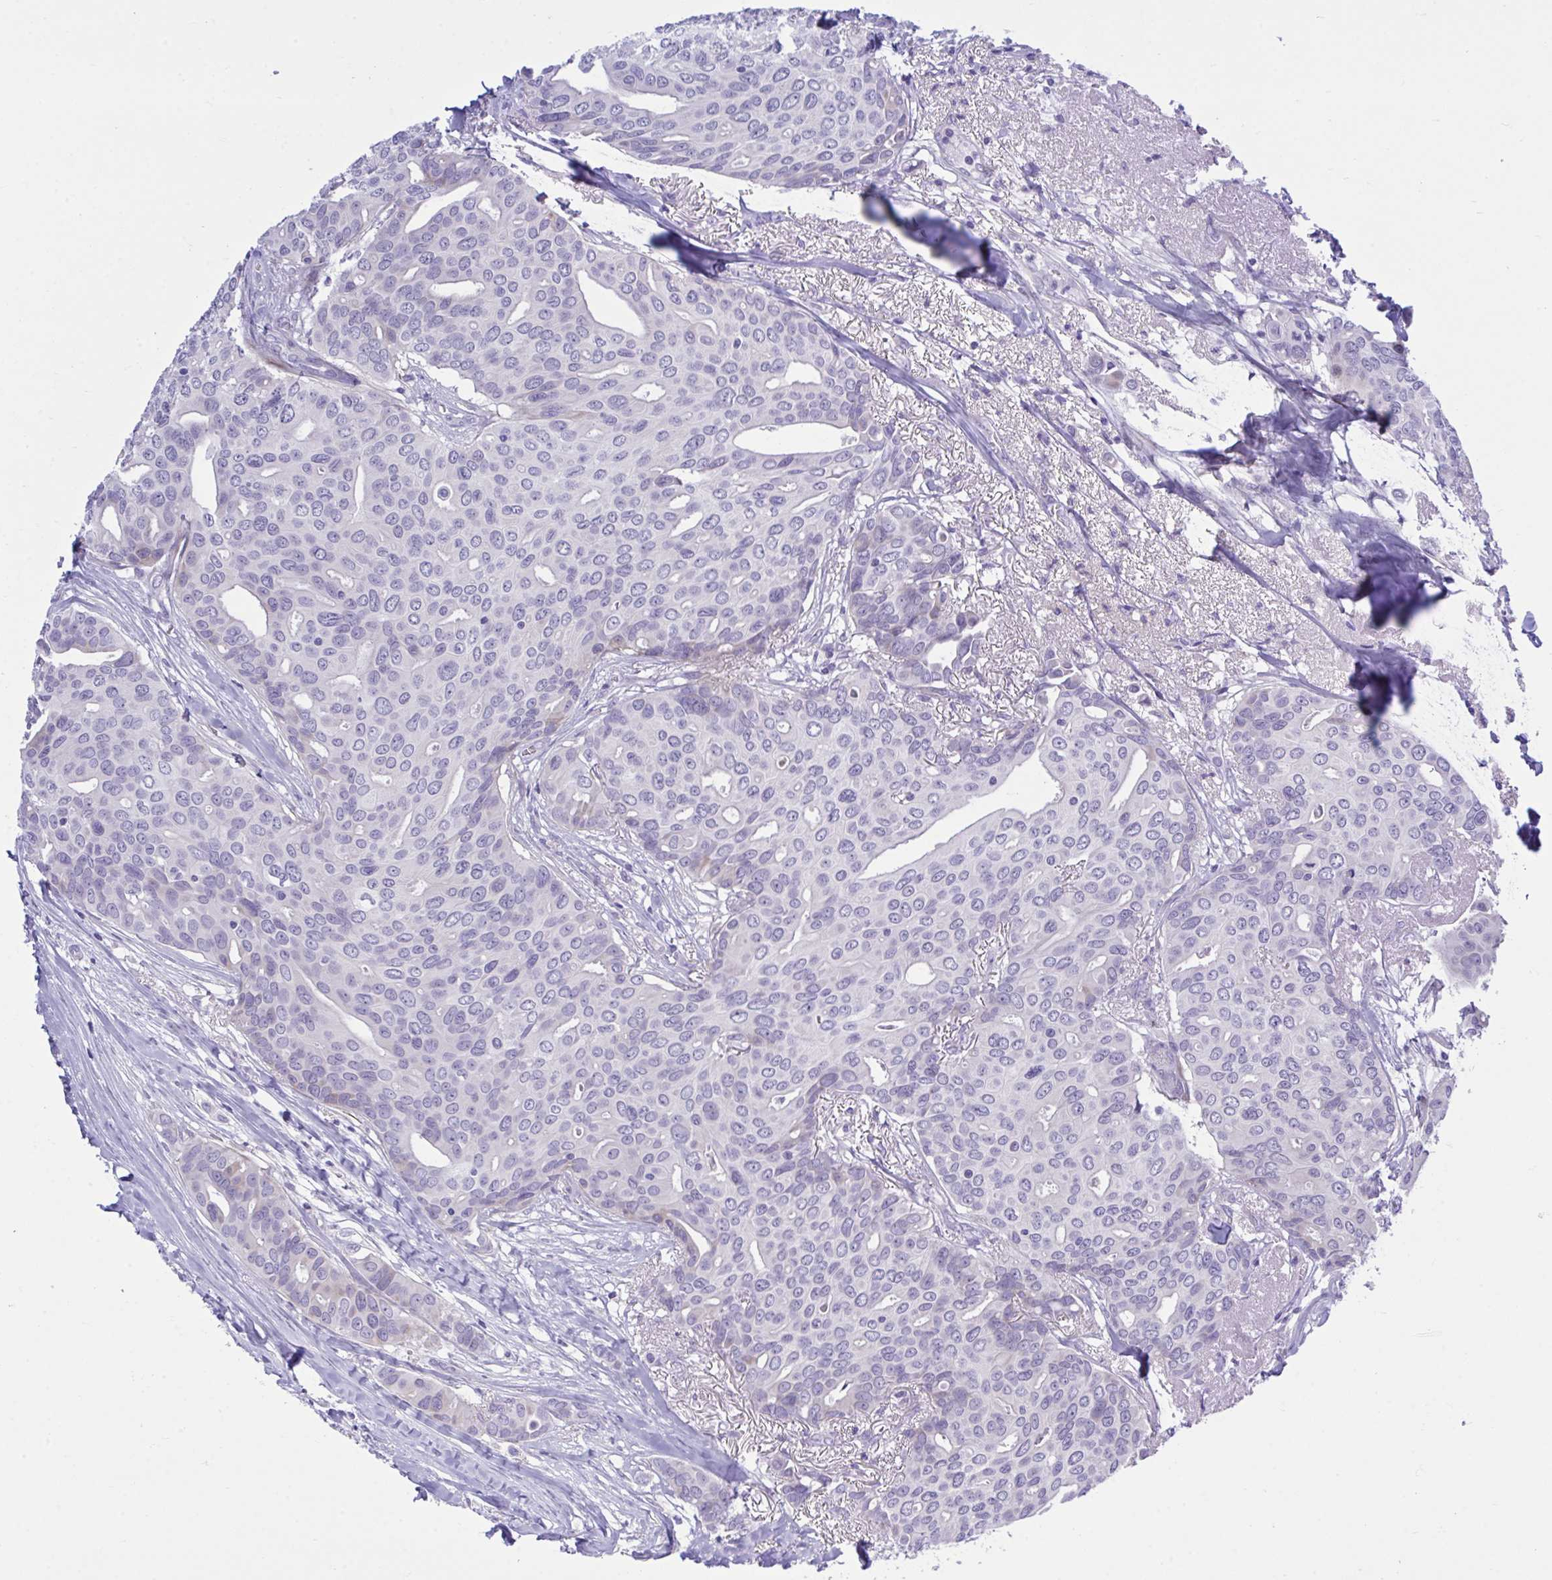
{"staining": {"intensity": "negative", "quantity": "none", "location": "none"}, "tissue": "breast cancer", "cell_type": "Tumor cells", "image_type": "cancer", "snomed": [{"axis": "morphology", "description": "Duct carcinoma"}, {"axis": "topography", "description": "Breast"}], "caption": "Protein analysis of breast intraductal carcinoma demonstrates no significant staining in tumor cells. The staining is performed using DAB brown chromogen with nuclei counter-stained in using hematoxylin.", "gene": "MED9", "patient": {"sex": "female", "age": 54}}